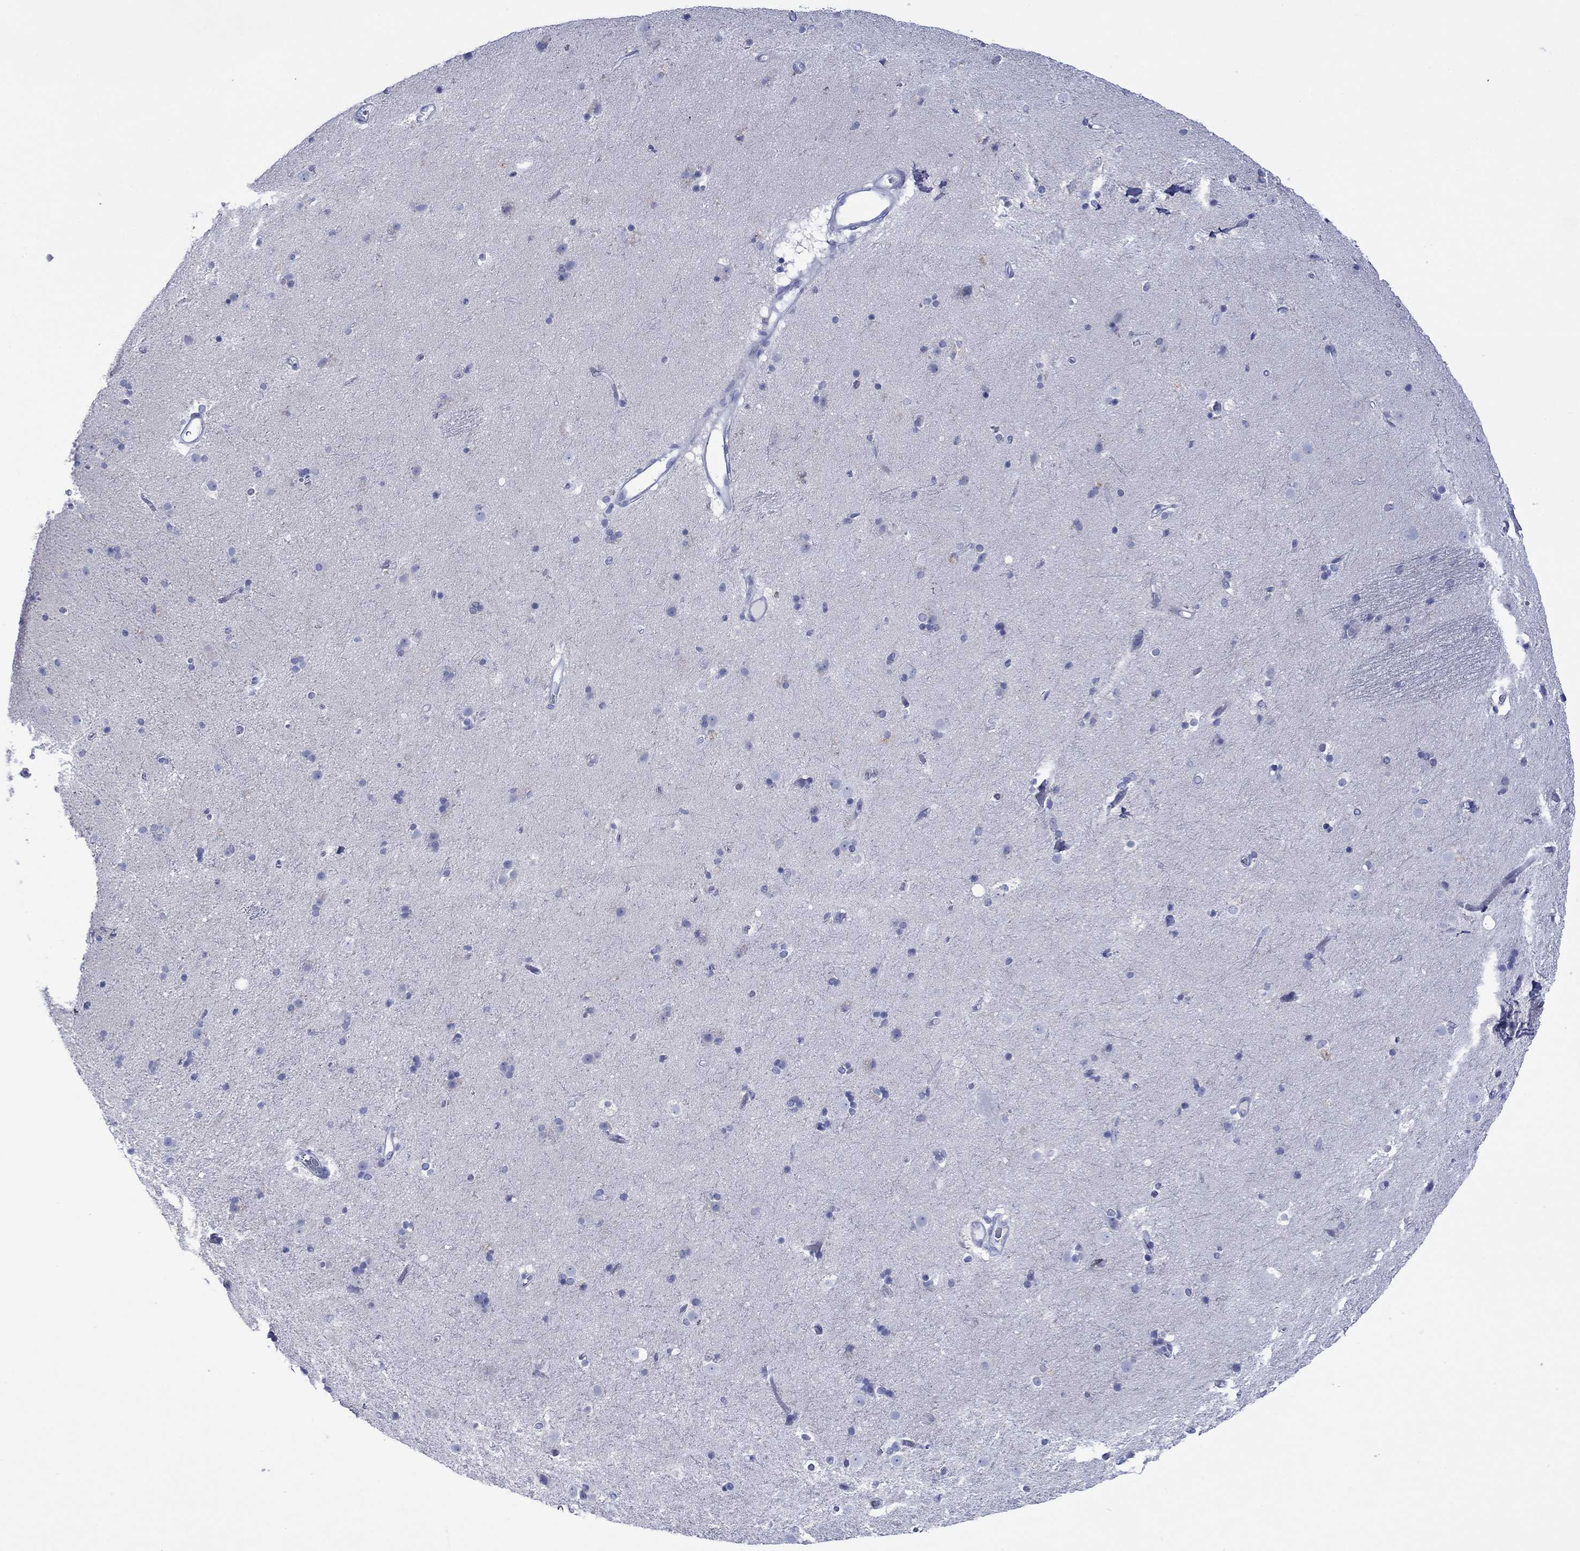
{"staining": {"intensity": "negative", "quantity": "none", "location": "none"}, "tissue": "caudate", "cell_type": "Glial cells", "image_type": "normal", "snomed": [{"axis": "morphology", "description": "Normal tissue, NOS"}, {"axis": "topography", "description": "Lateral ventricle wall"}], "caption": "DAB immunohistochemical staining of benign caudate exhibits no significant staining in glial cells. The staining was performed using DAB to visualize the protein expression in brown, while the nuclei were stained in blue with hematoxylin (Magnification: 20x).", "gene": "MLANA", "patient": {"sex": "female", "age": 71}}